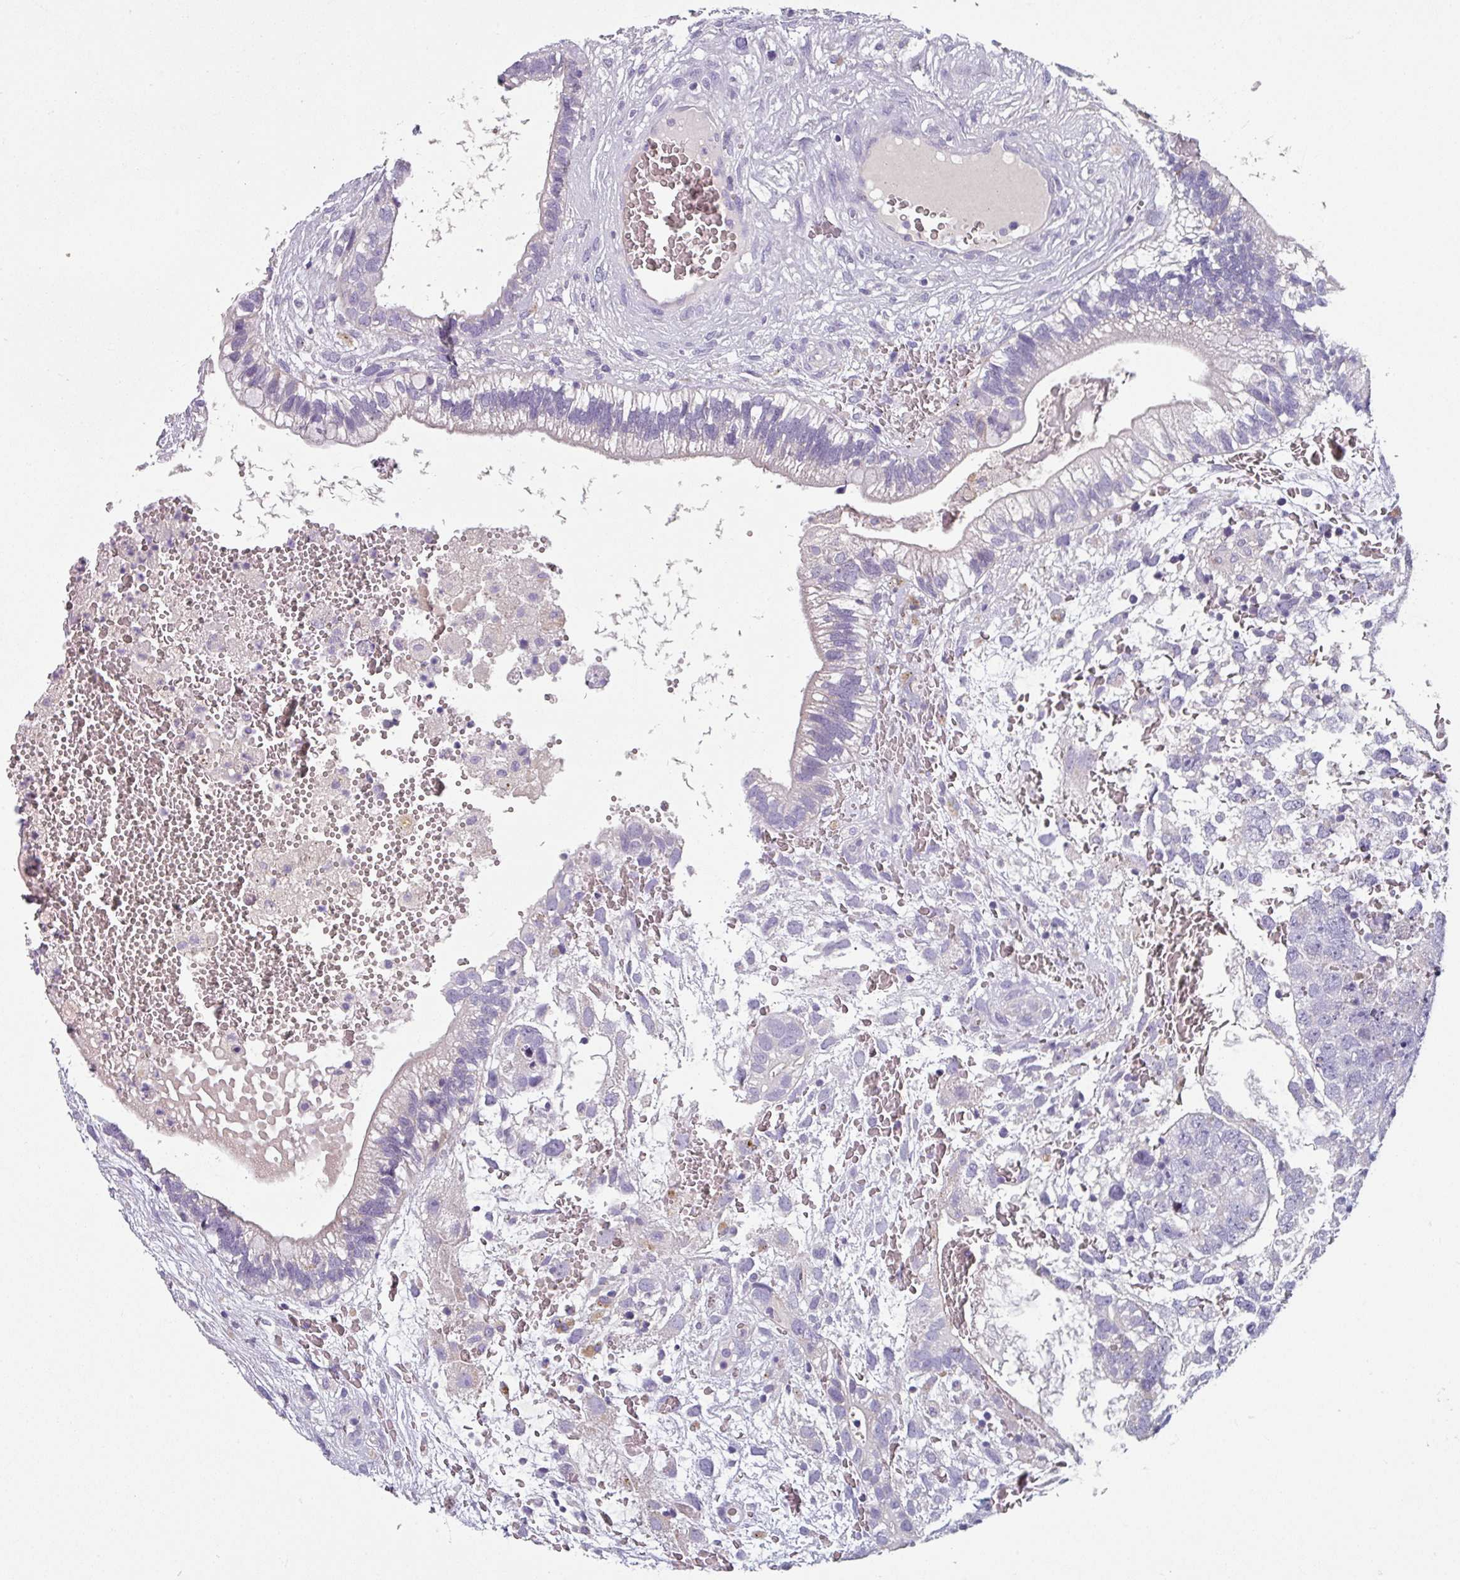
{"staining": {"intensity": "negative", "quantity": "none", "location": "none"}, "tissue": "testis cancer", "cell_type": "Tumor cells", "image_type": "cancer", "snomed": [{"axis": "morphology", "description": "Seminoma, NOS"}, {"axis": "morphology", "description": "Carcinoma, Embryonal, NOS"}, {"axis": "topography", "description": "Testis"}], "caption": "This is an immunohistochemistry (IHC) image of testis seminoma. There is no staining in tumor cells.", "gene": "TMEM132A", "patient": {"sex": "male", "age": 29}}